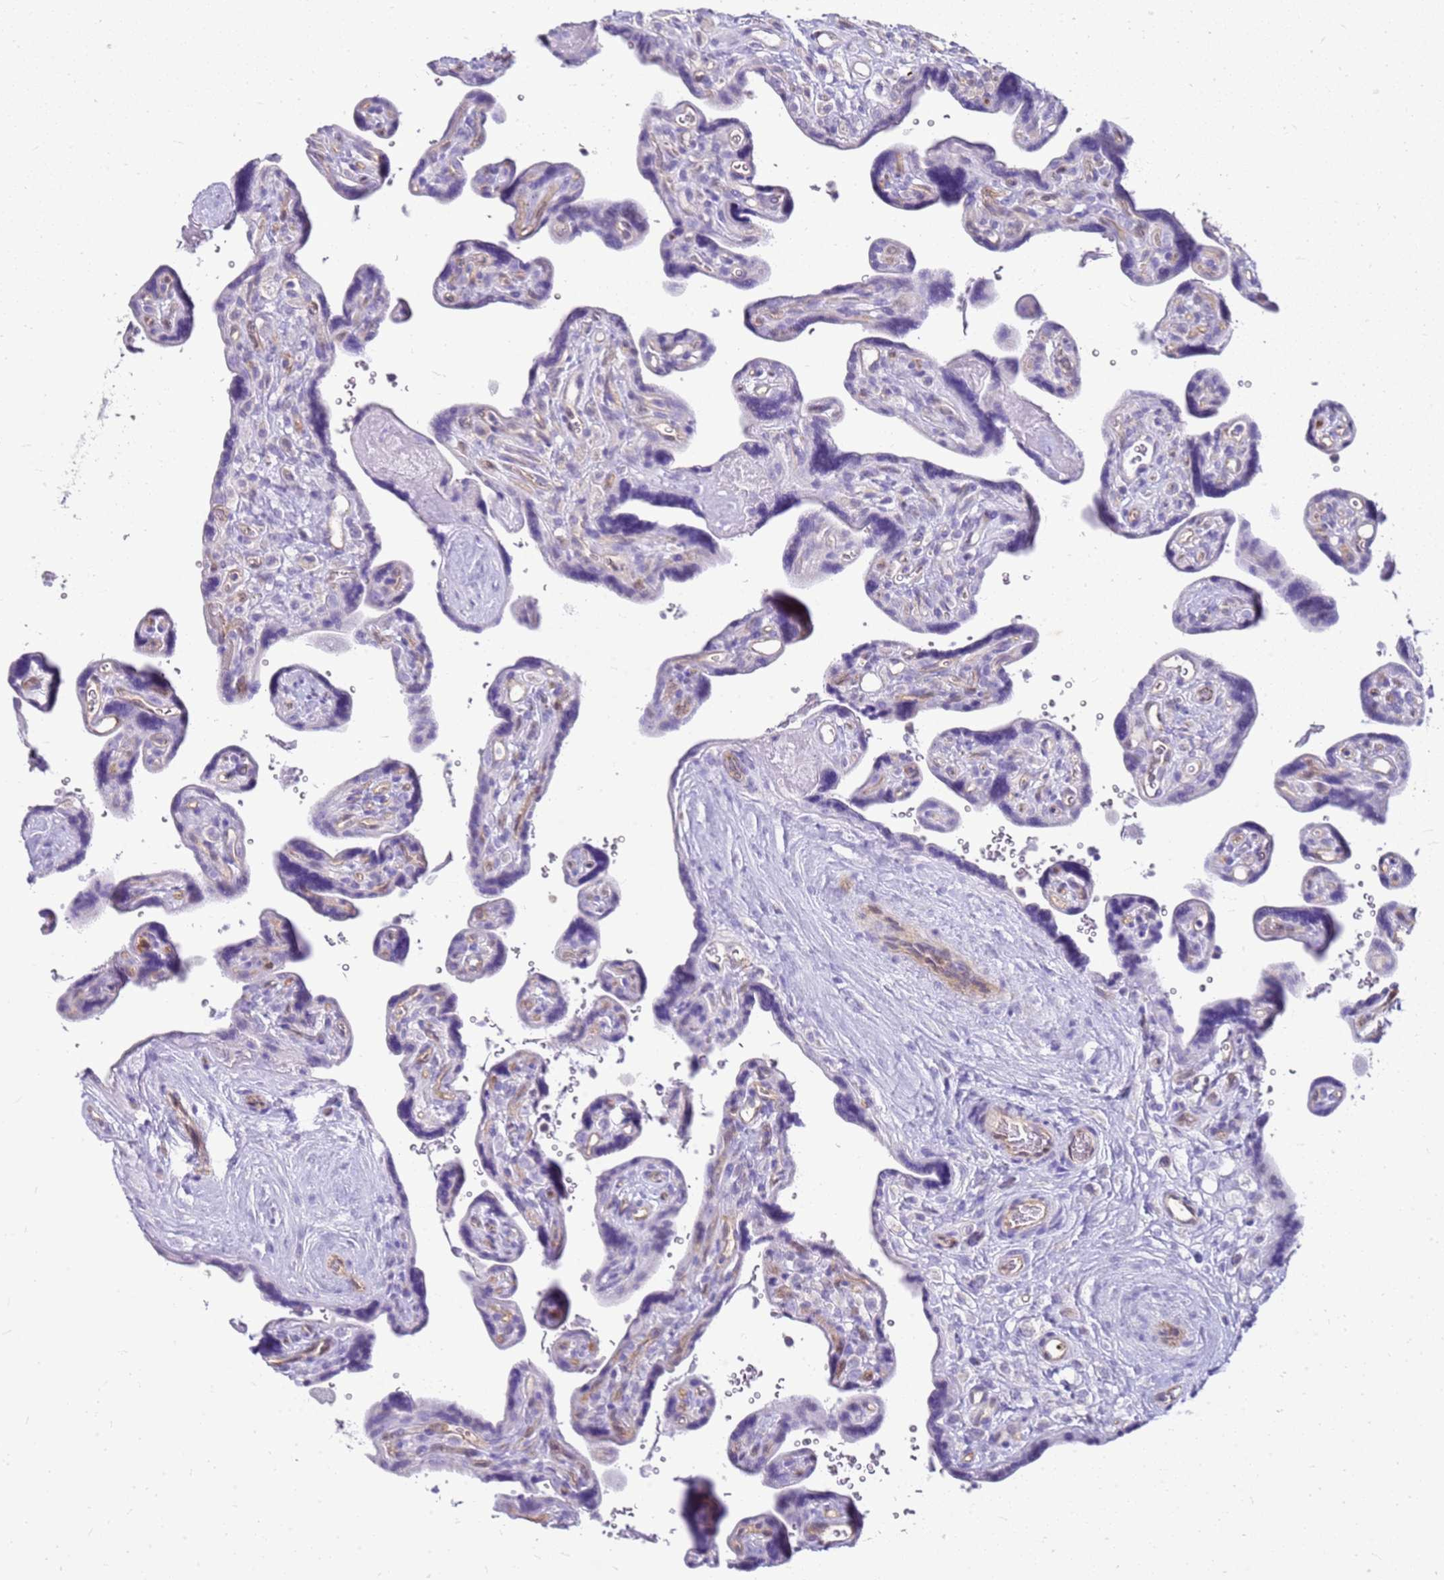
{"staining": {"intensity": "negative", "quantity": "none", "location": "none"}, "tissue": "placenta", "cell_type": "Decidual cells", "image_type": "normal", "snomed": [{"axis": "morphology", "description": "Normal tissue, NOS"}, {"axis": "topography", "description": "Placenta"}], "caption": "This photomicrograph is of benign placenta stained with immunohistochemistry (IHC) to label a protein in brown with the nuclei are counter-stained blue. There is no positivity in decidual cells. The staining was performed using DAB (3,3'-diaminobenzidine) to visualize the protein expression in brown, while the nuclei were stained in blue with hematoxylin (Magnification: 20x).", "gene": "SULT1E1", "patient": {"sex": "female", "age": 39}}